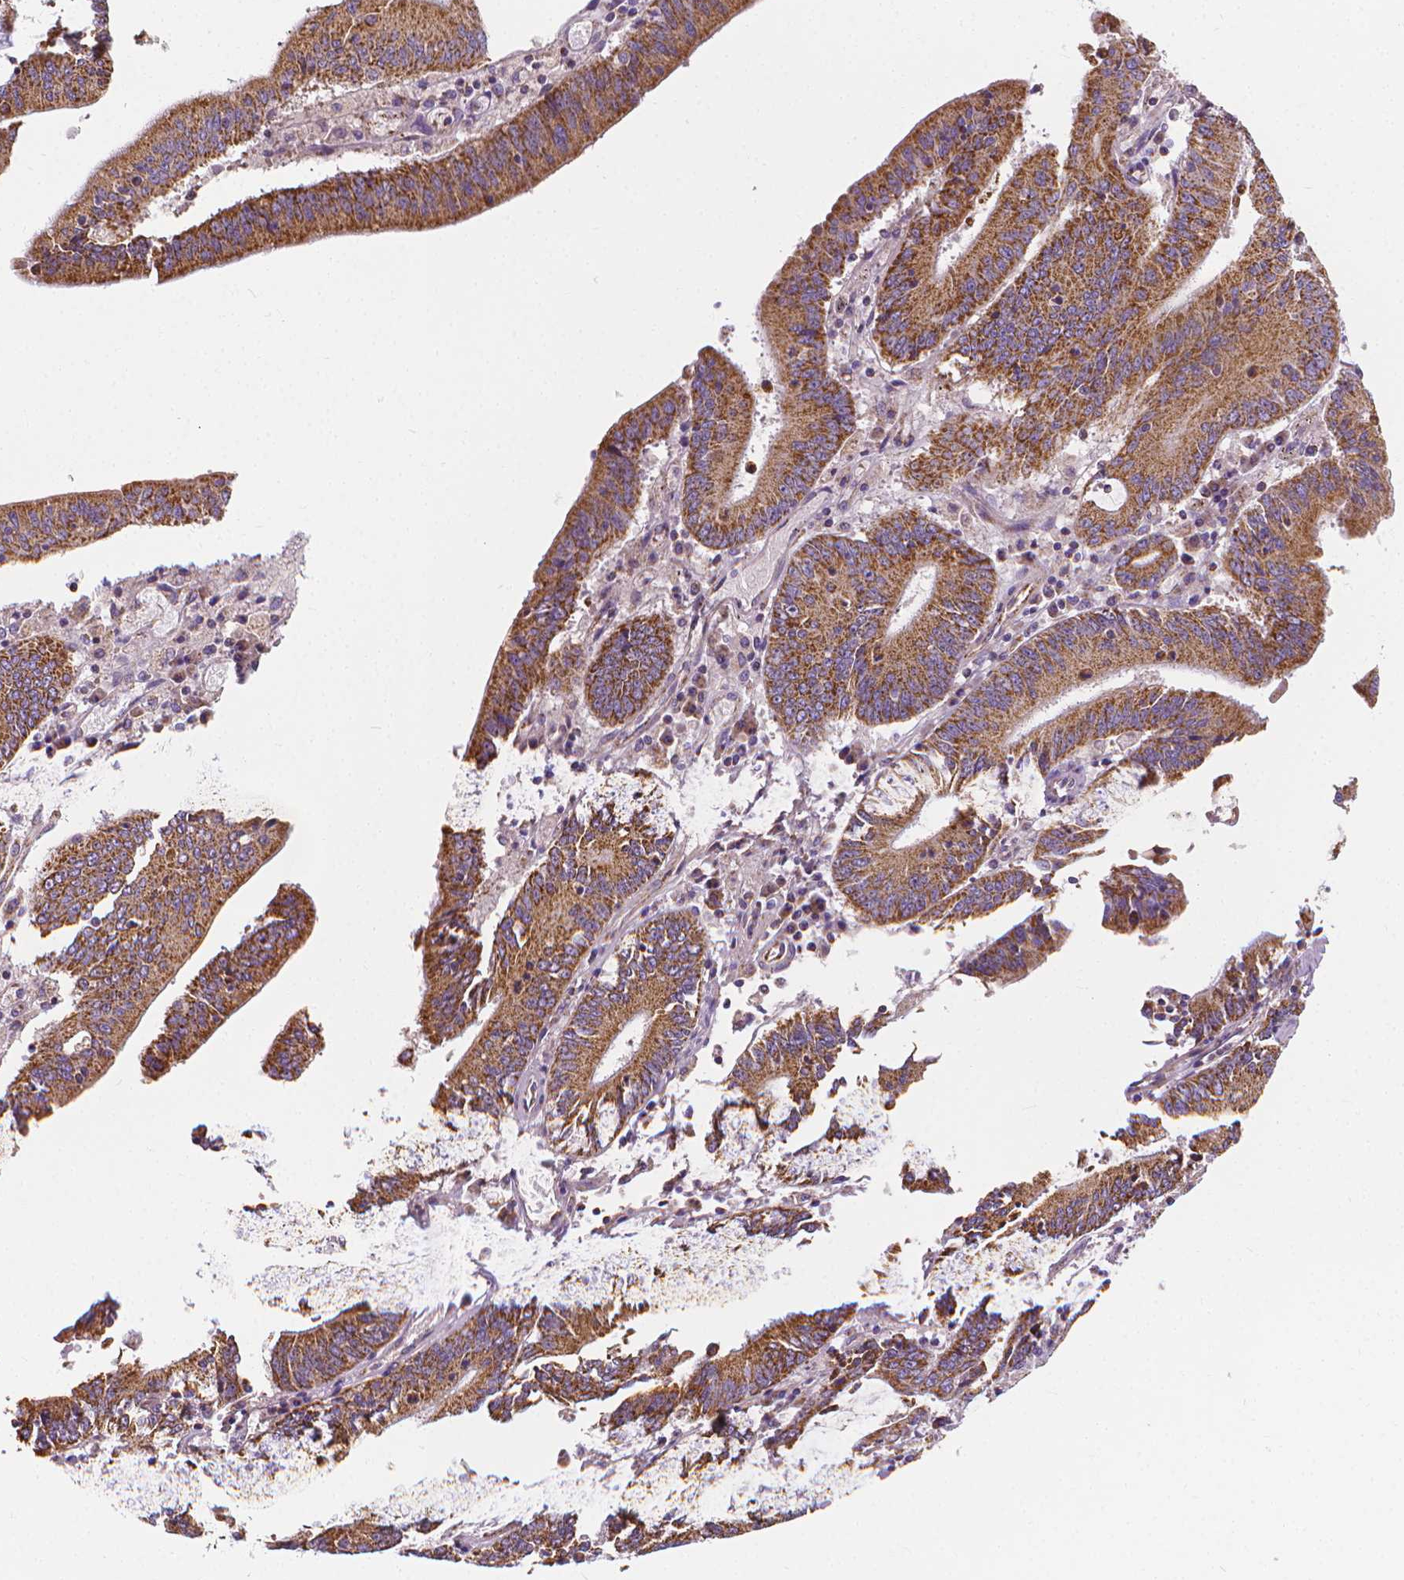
{"staining": {"intensity": "moderate", "quantity": ">75%", "location": "cytoplasmic/membranous"}, "tissue": "stomach cancer", "cell_type": "Tumor cells", "image_type": "cancer", "snomed": [{"axis": "morphology", "description": "Adenocarcinoma, NOS"}, {"axis": "topography", "description": "Stomach, upper"}], "caption": "Adenocarcinoma (stomach) stained with a protein marker displays moderate staining in tumor cells.", "gene": "SNCAIP", "patient": {"sex": "male", "age": 68}}